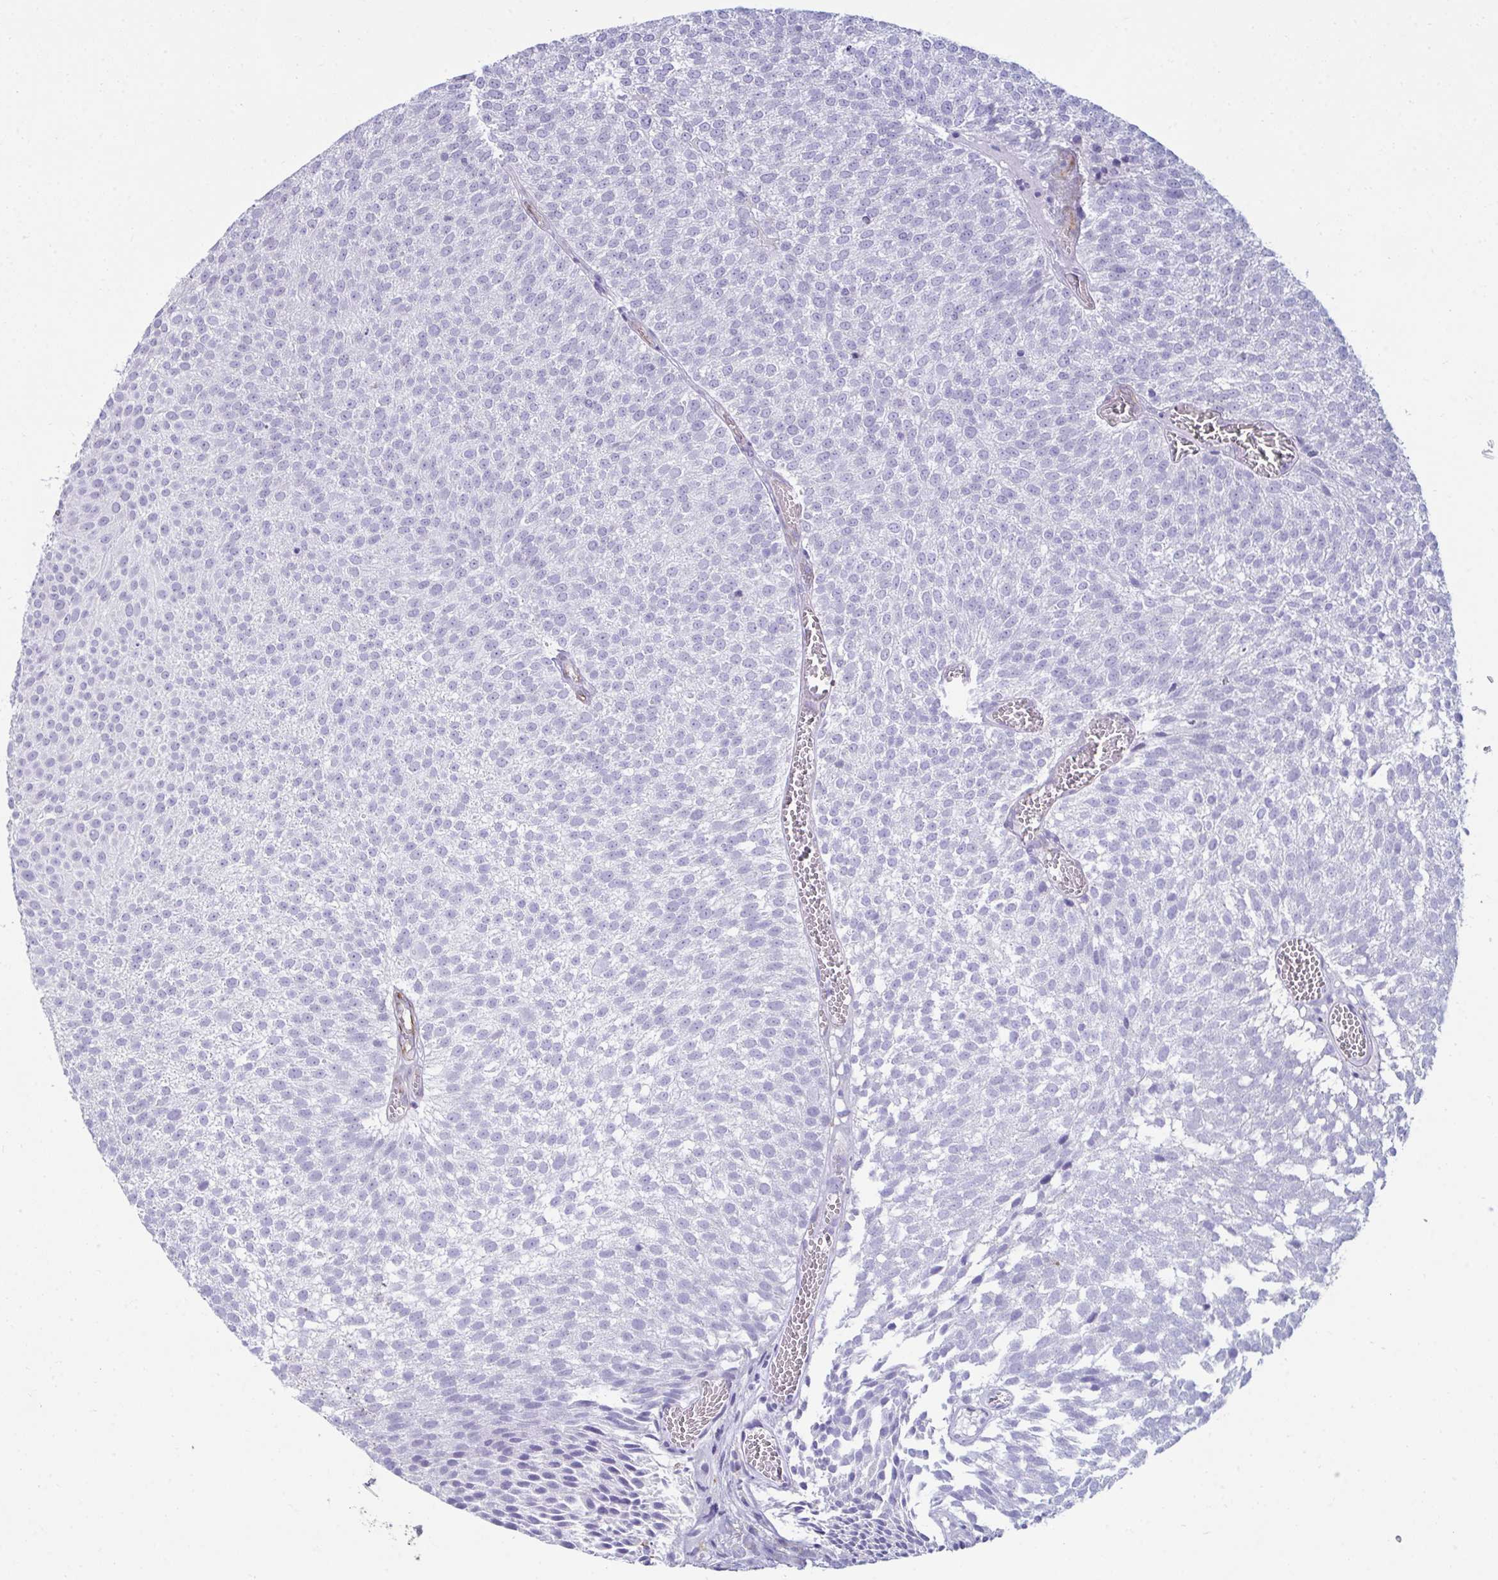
{"staining": {"intensity": "negative", "quantity": "none", "location": "none"}, "tissue": "urothelial cancer", "cell_type": "Tumor cells", "image_type": "cancer", "snomed": [{"axis": "morphology", "description": "Urothelial carcinoma, Low grade"}, {"axis": "topography", "description": "Urinary bladder"}], "caption": "Urothelial cancer stained for a protein using immunohistochemistry displays no expression tumor cells.", "gene": "UBL3", "patient": {"sex": "female", "age": 79}}